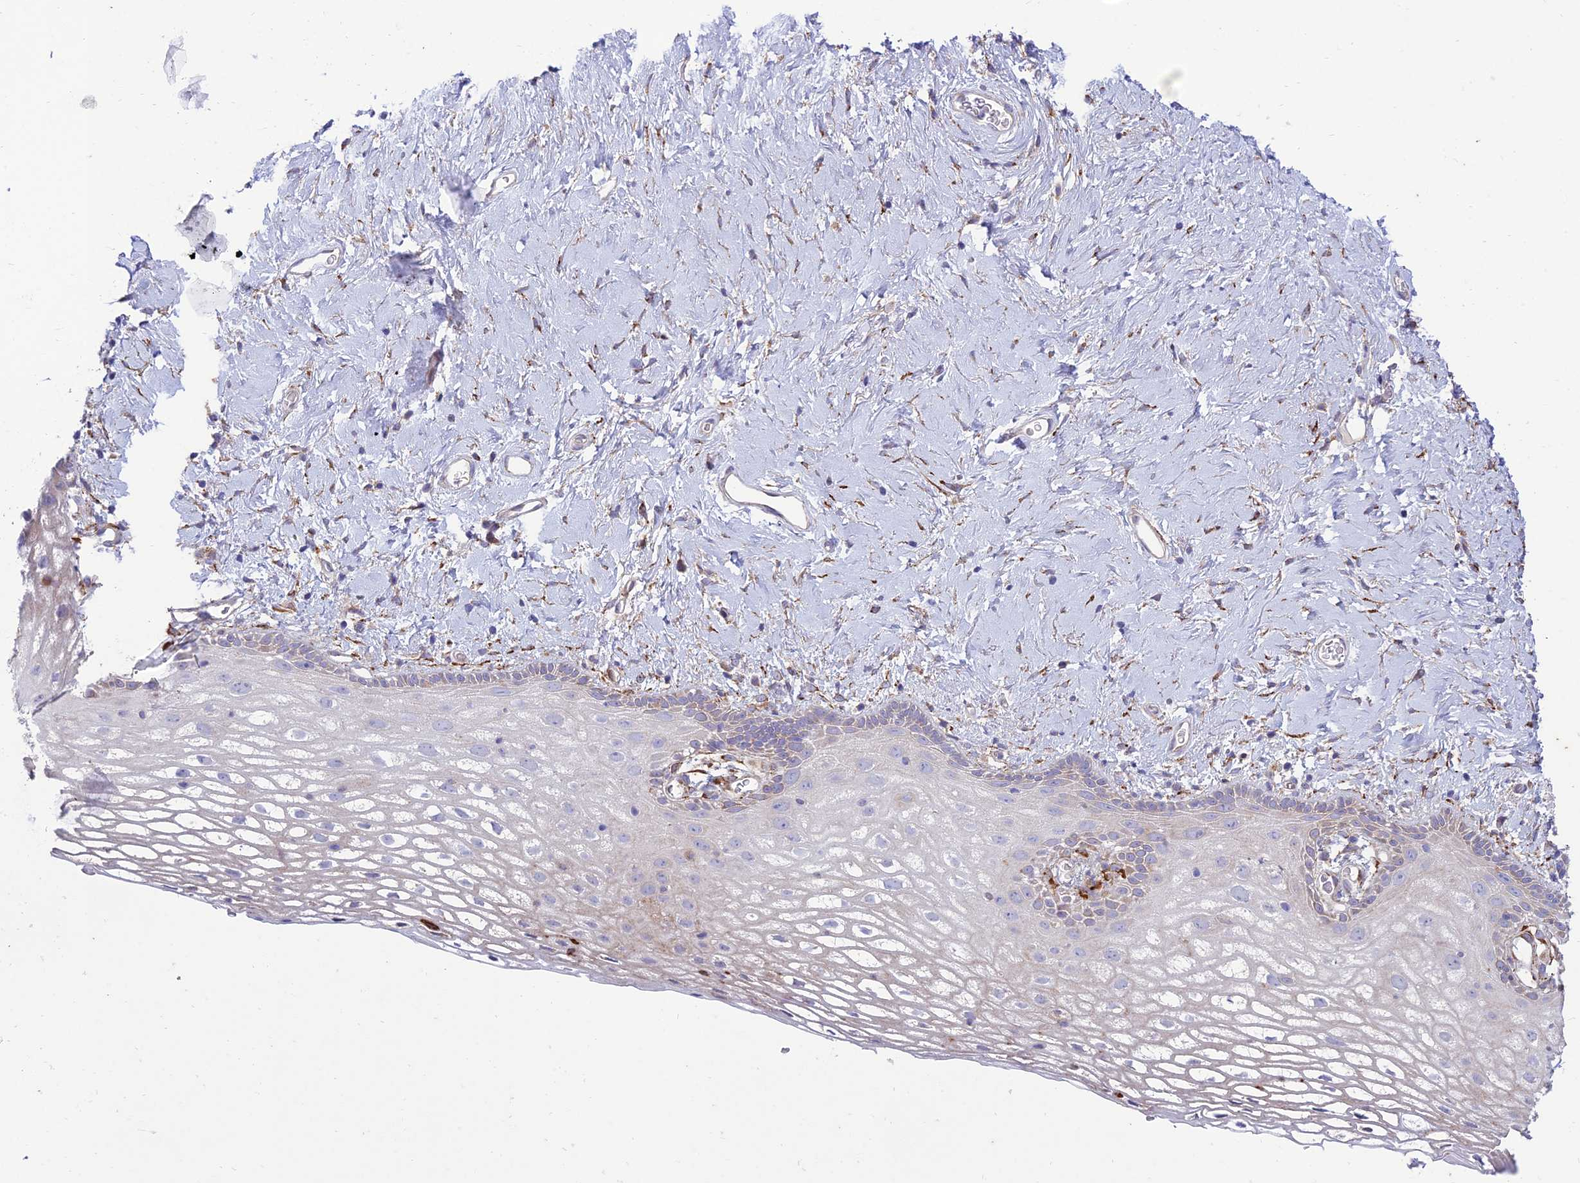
{"staining": {"intensity": "moderate", "quantity": "<25%", "location": "cytoplasmic/membranous"}, "tissue": "vagina", "cell_type": "Squamous epithelial cells", "image_type": "normal", "snomed": [{"axis": "morphology", "description": "Normal tissue, NOS"}, {"axis": "morphology", "description": "Adenocarcinoma, NOS"}, {"axis": "topography", "description": "Rectum"}, {"axis": "topography", "description": "Vagina"}], "caption": "Protein expression analysis of normal vagina displays moderate cytoplasmic/membranous expression in approximately <25% of squamous epithelial cells.", "gene": "RCN3", "patient": {"sex": "female", "age": 71}}